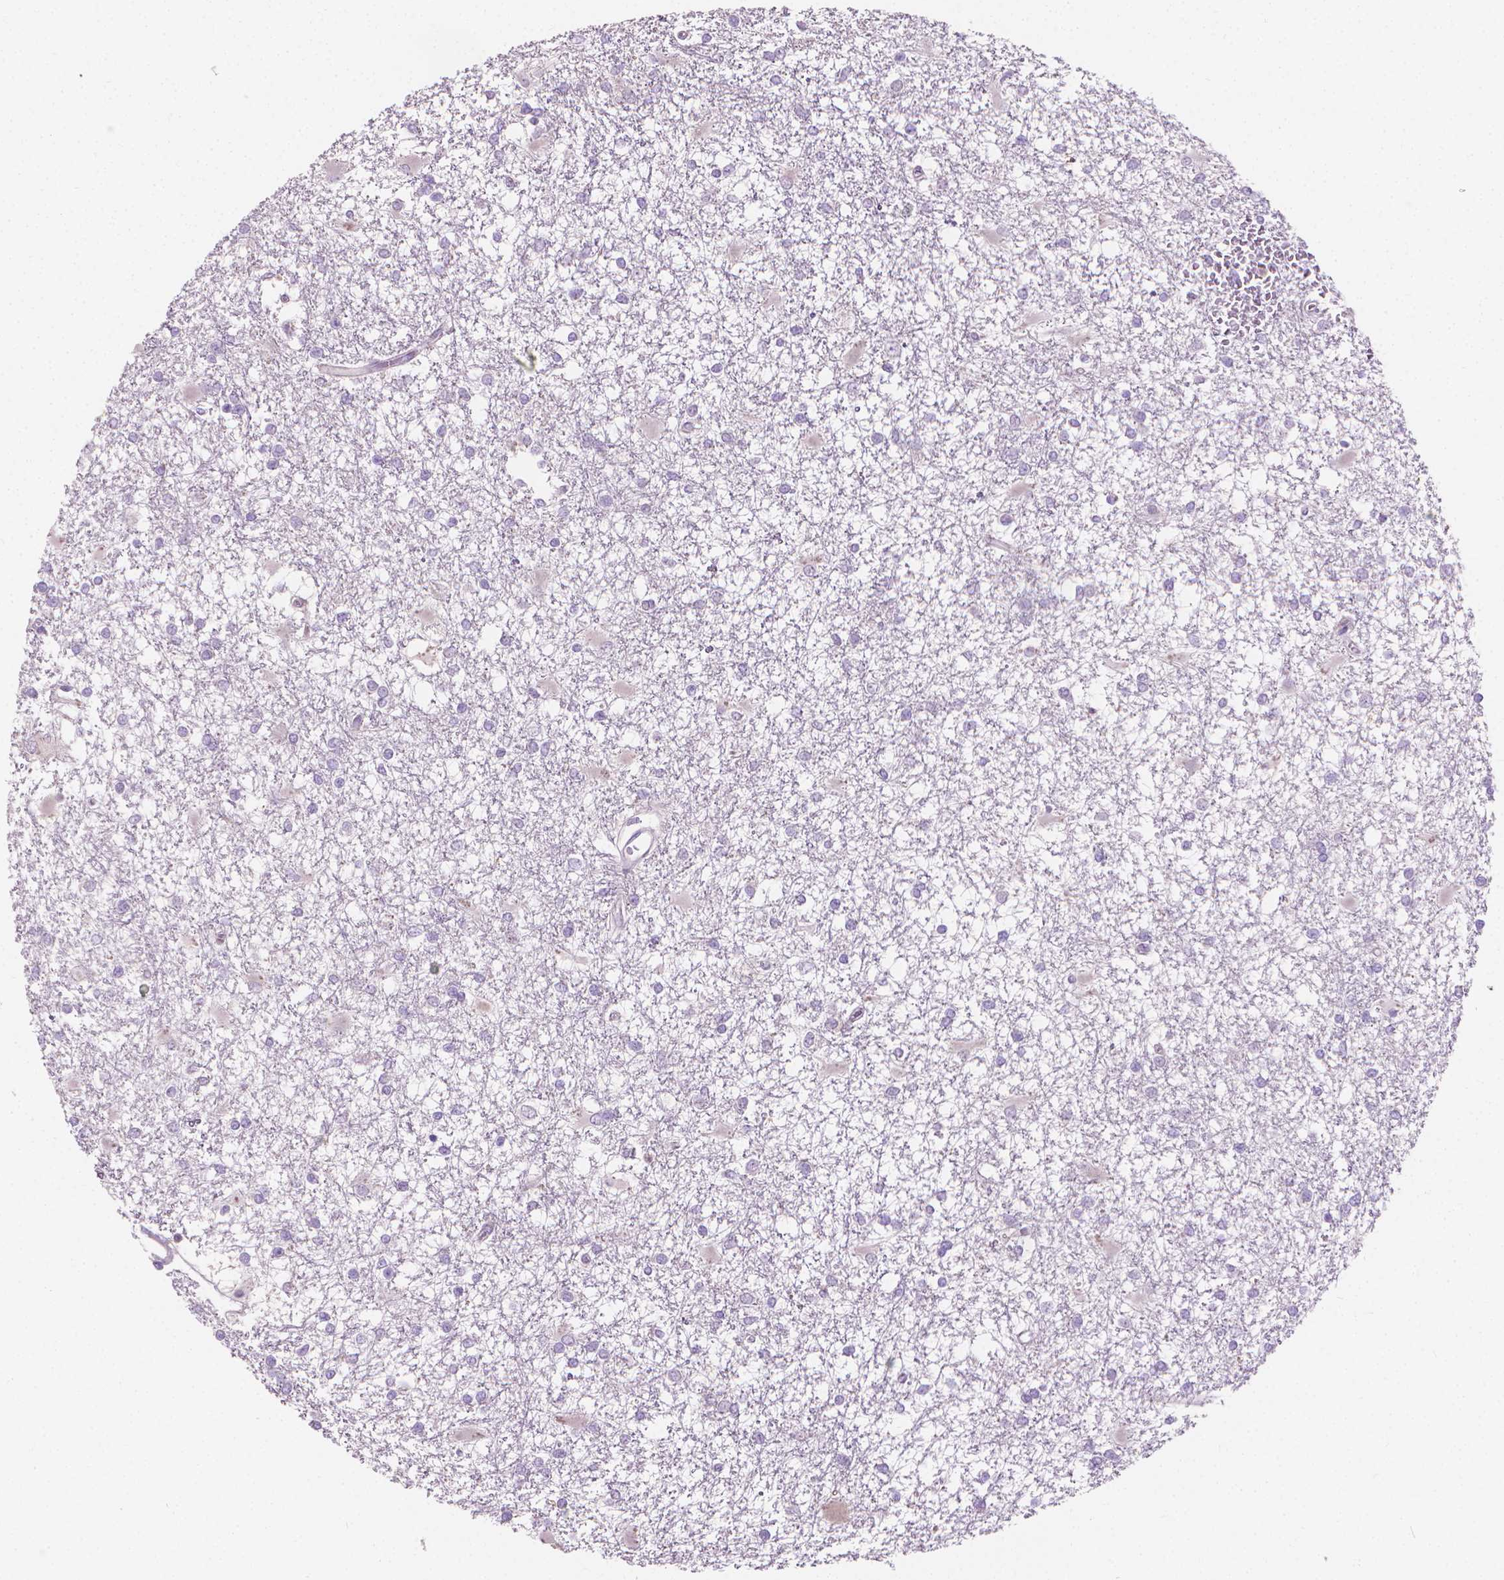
{"staining": {"intensity": "negative", "quantity": "none", "location": "none"}, "tissue": "glioma", "cell_type": "Tumor cells", "image_type": "cancer", "snomed": [{"axis": "morphology", "description": "Glioma, malignant, High grade"}, {"axis": "topography", "description": "Cerebral cortex"}], "caption": "The photomicrograph demonstrates no significant positivity in tumor cells of glioma. (DAB immunohistochemistry (IHC), high magnification).", "gene": "CABCOCO1", "patient": {"sex": "male", "age": 79}}